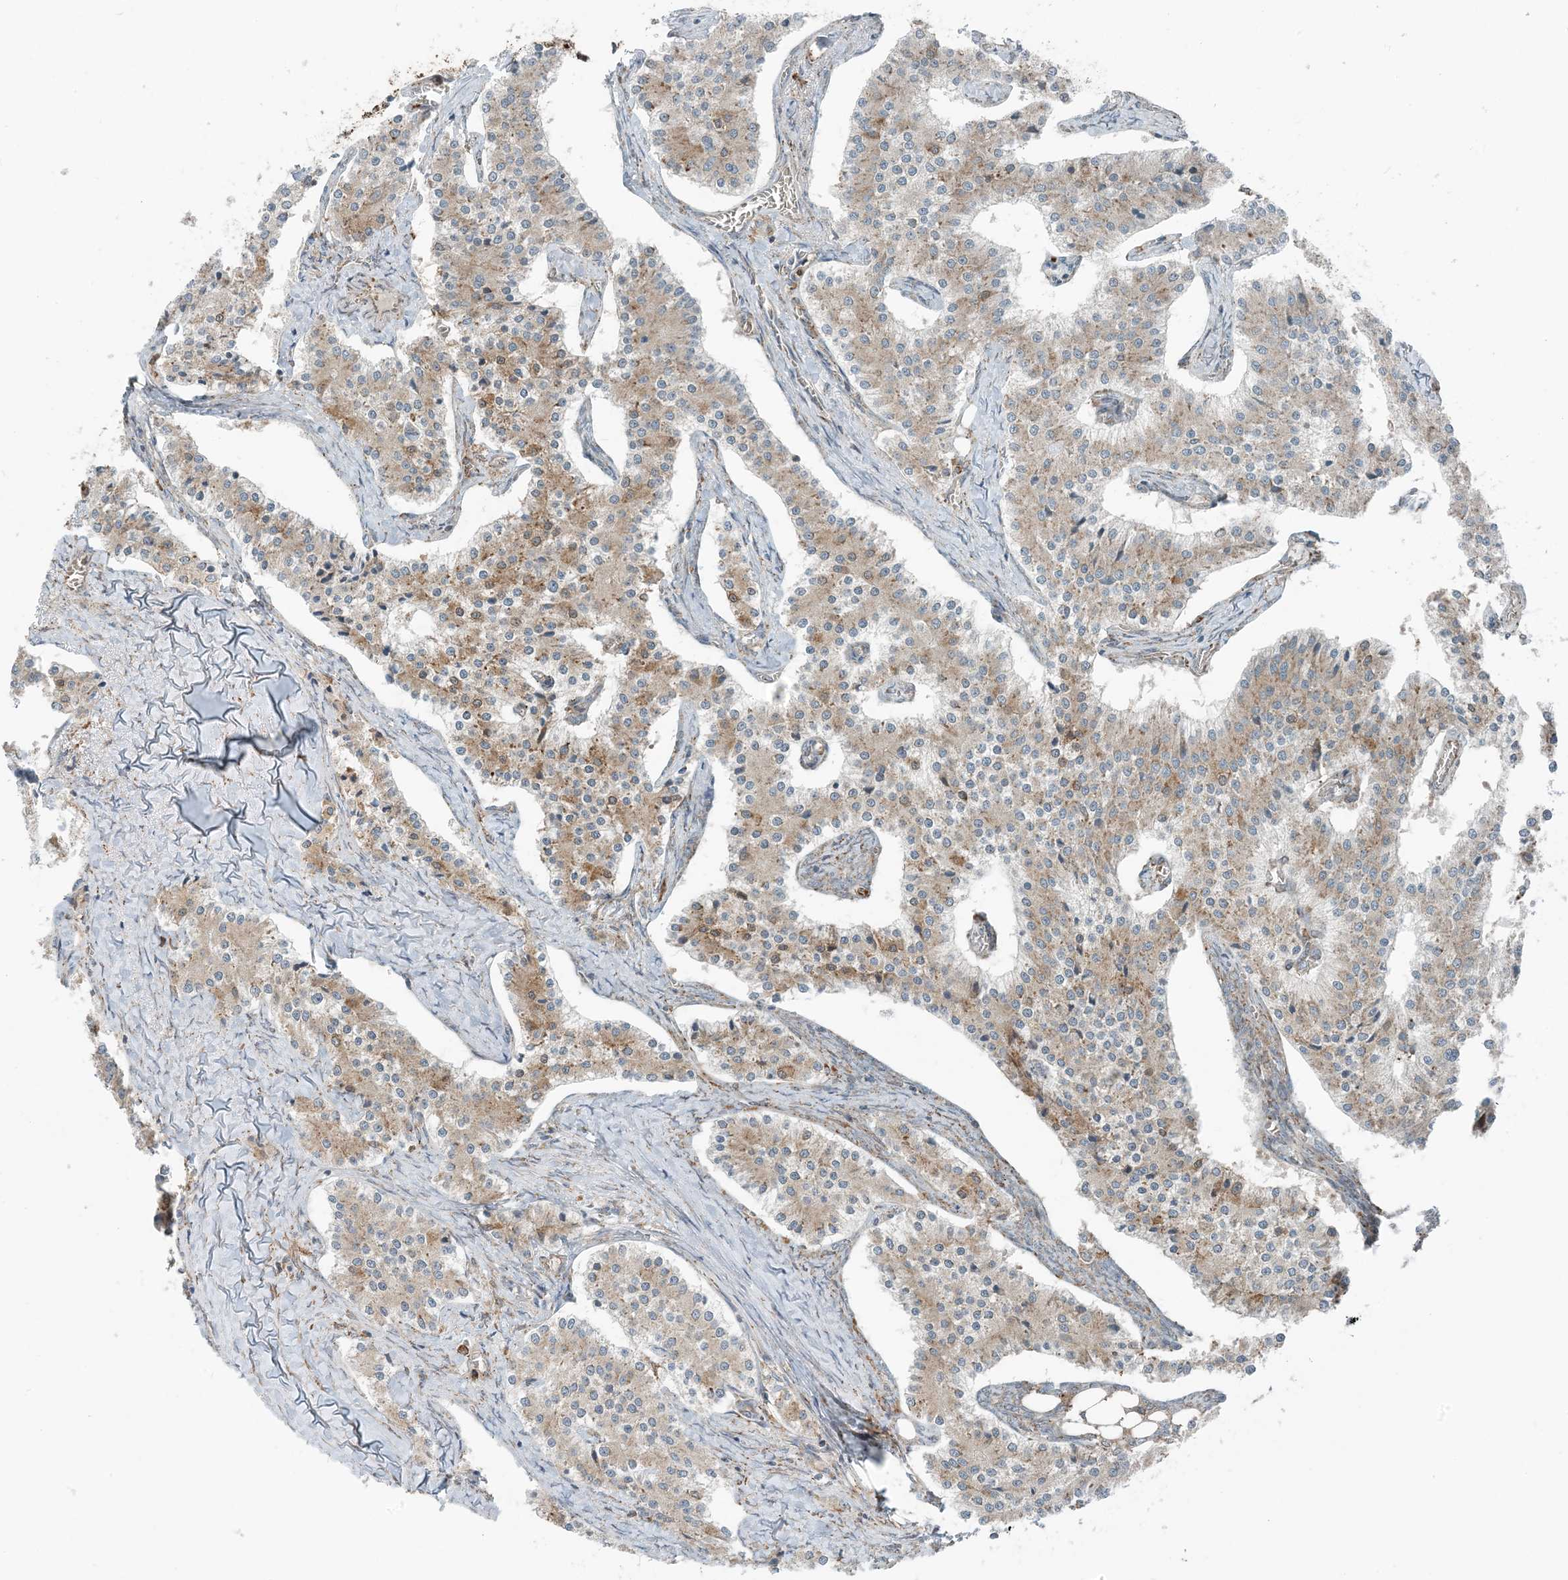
{"staining": {"intensity": "weak", "quantity": "25%-75%", "location": "cytoplasmic/membranous"}, "tissue": "carcinoid", "cell_type": "Tumor cells", "image_type": "cancer", "snomed": [{"axis": "morphology", "description": "Carcinoid, malignant, NOS"}, {"axis": "topography", "description": "Colon"}], "caption": "The immunohistochemical stain highlights weak cytoplasmic/membranous expression in tumor cells of malignant carcinoid tissue.", "gene": "CERKL", "patient": {"sex": "female", "age": 52}}